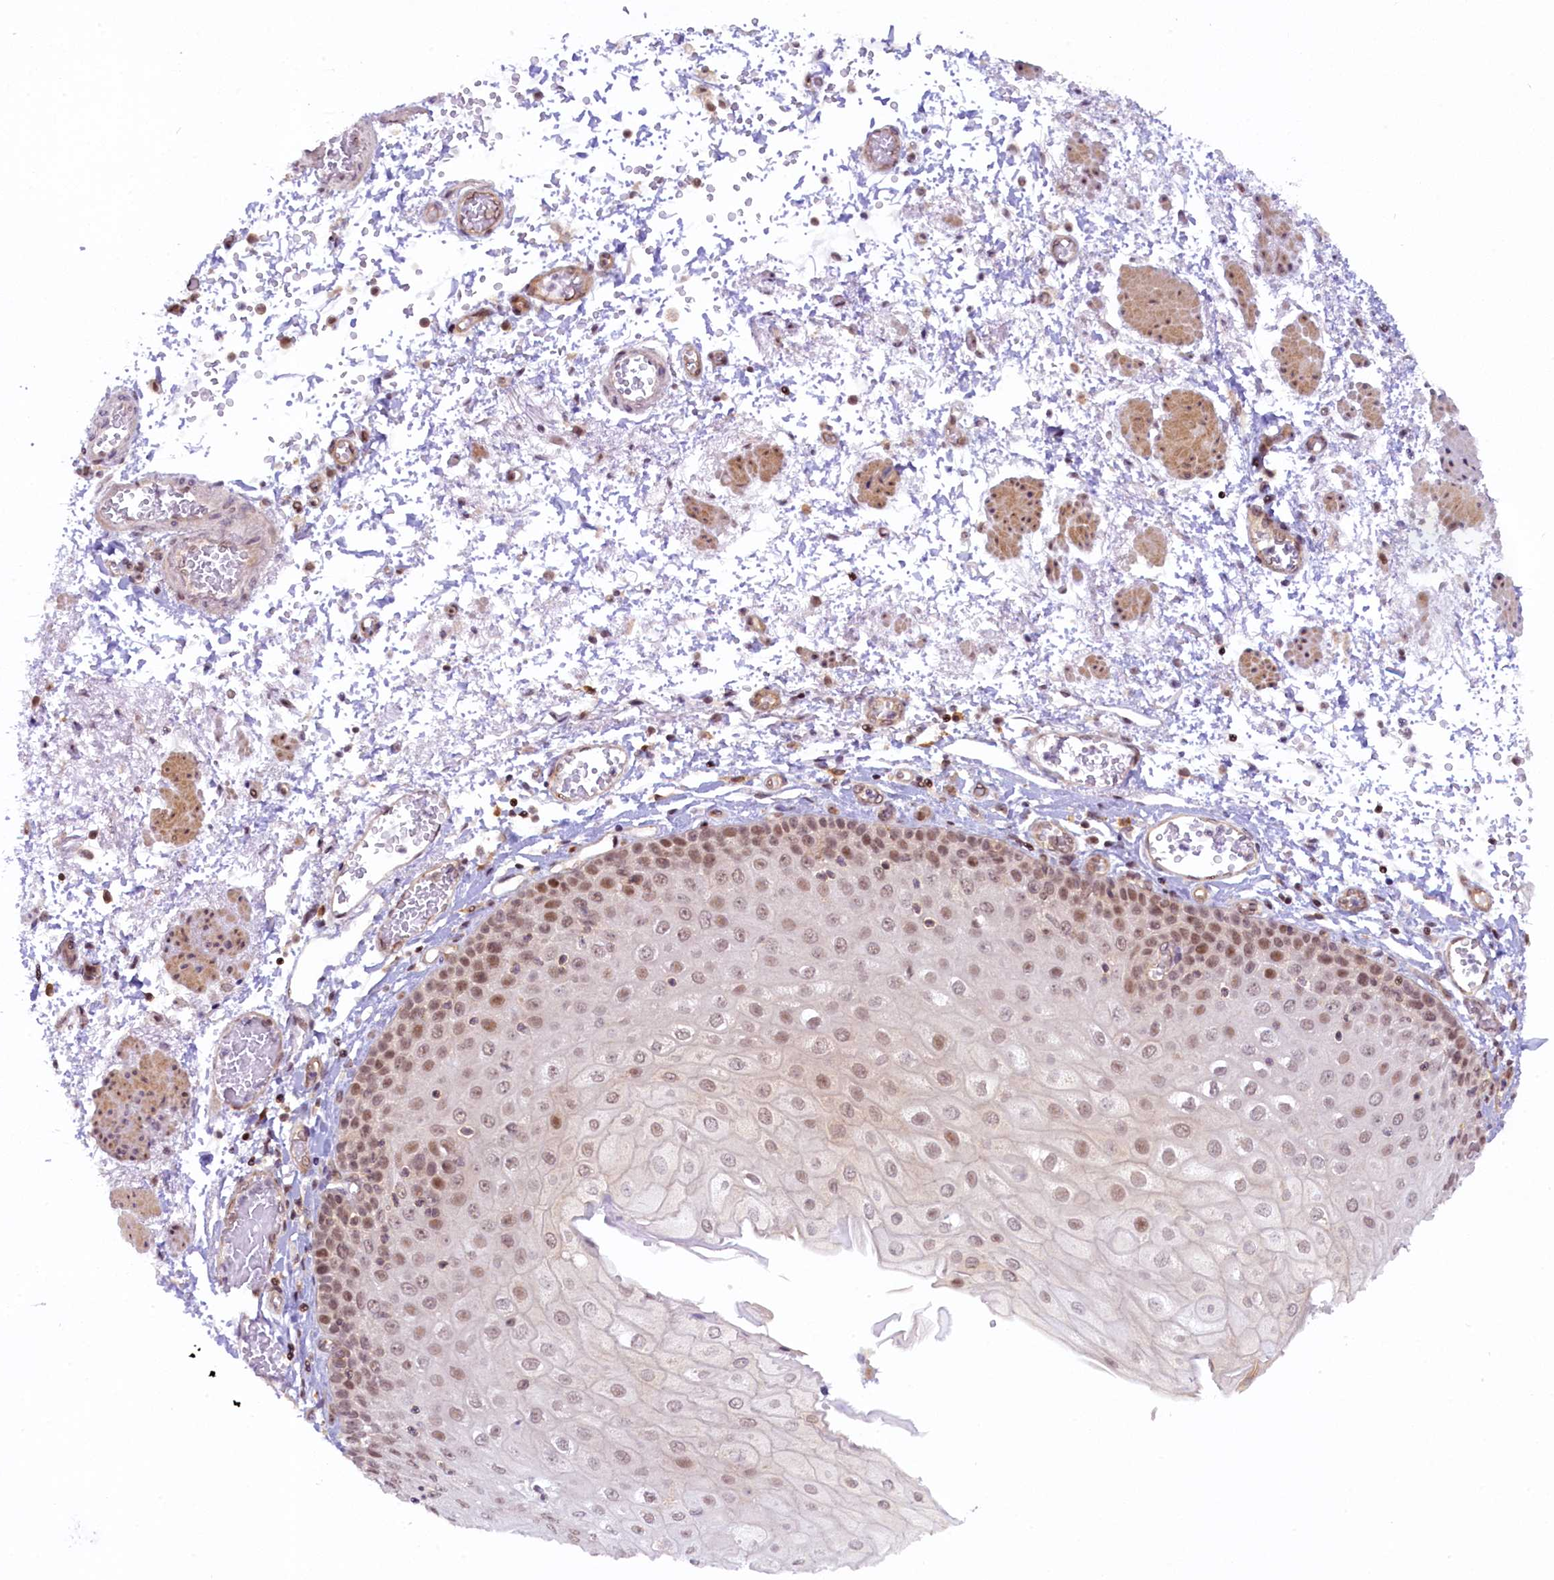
{"staining": {"intensity": "moderate", "quantity": ">75%", "location": "nuclear"}, "tissue": "esophagus", "cell_type": "Squamous epithelial cells", "image_type": "normal", "snomed": [{"axis": "morphology", "description": "Normal tissue, NOS"}, {"axis": "topography", "description": "Esophagus"}], "caption": "Squamous epithelial cells exhibit medium levels of moderate nuclear staining in about >75% of cells in unremarkable esophagus.", "gene": "FCHO1", "patient": {"sex": "male", "age": 81}}